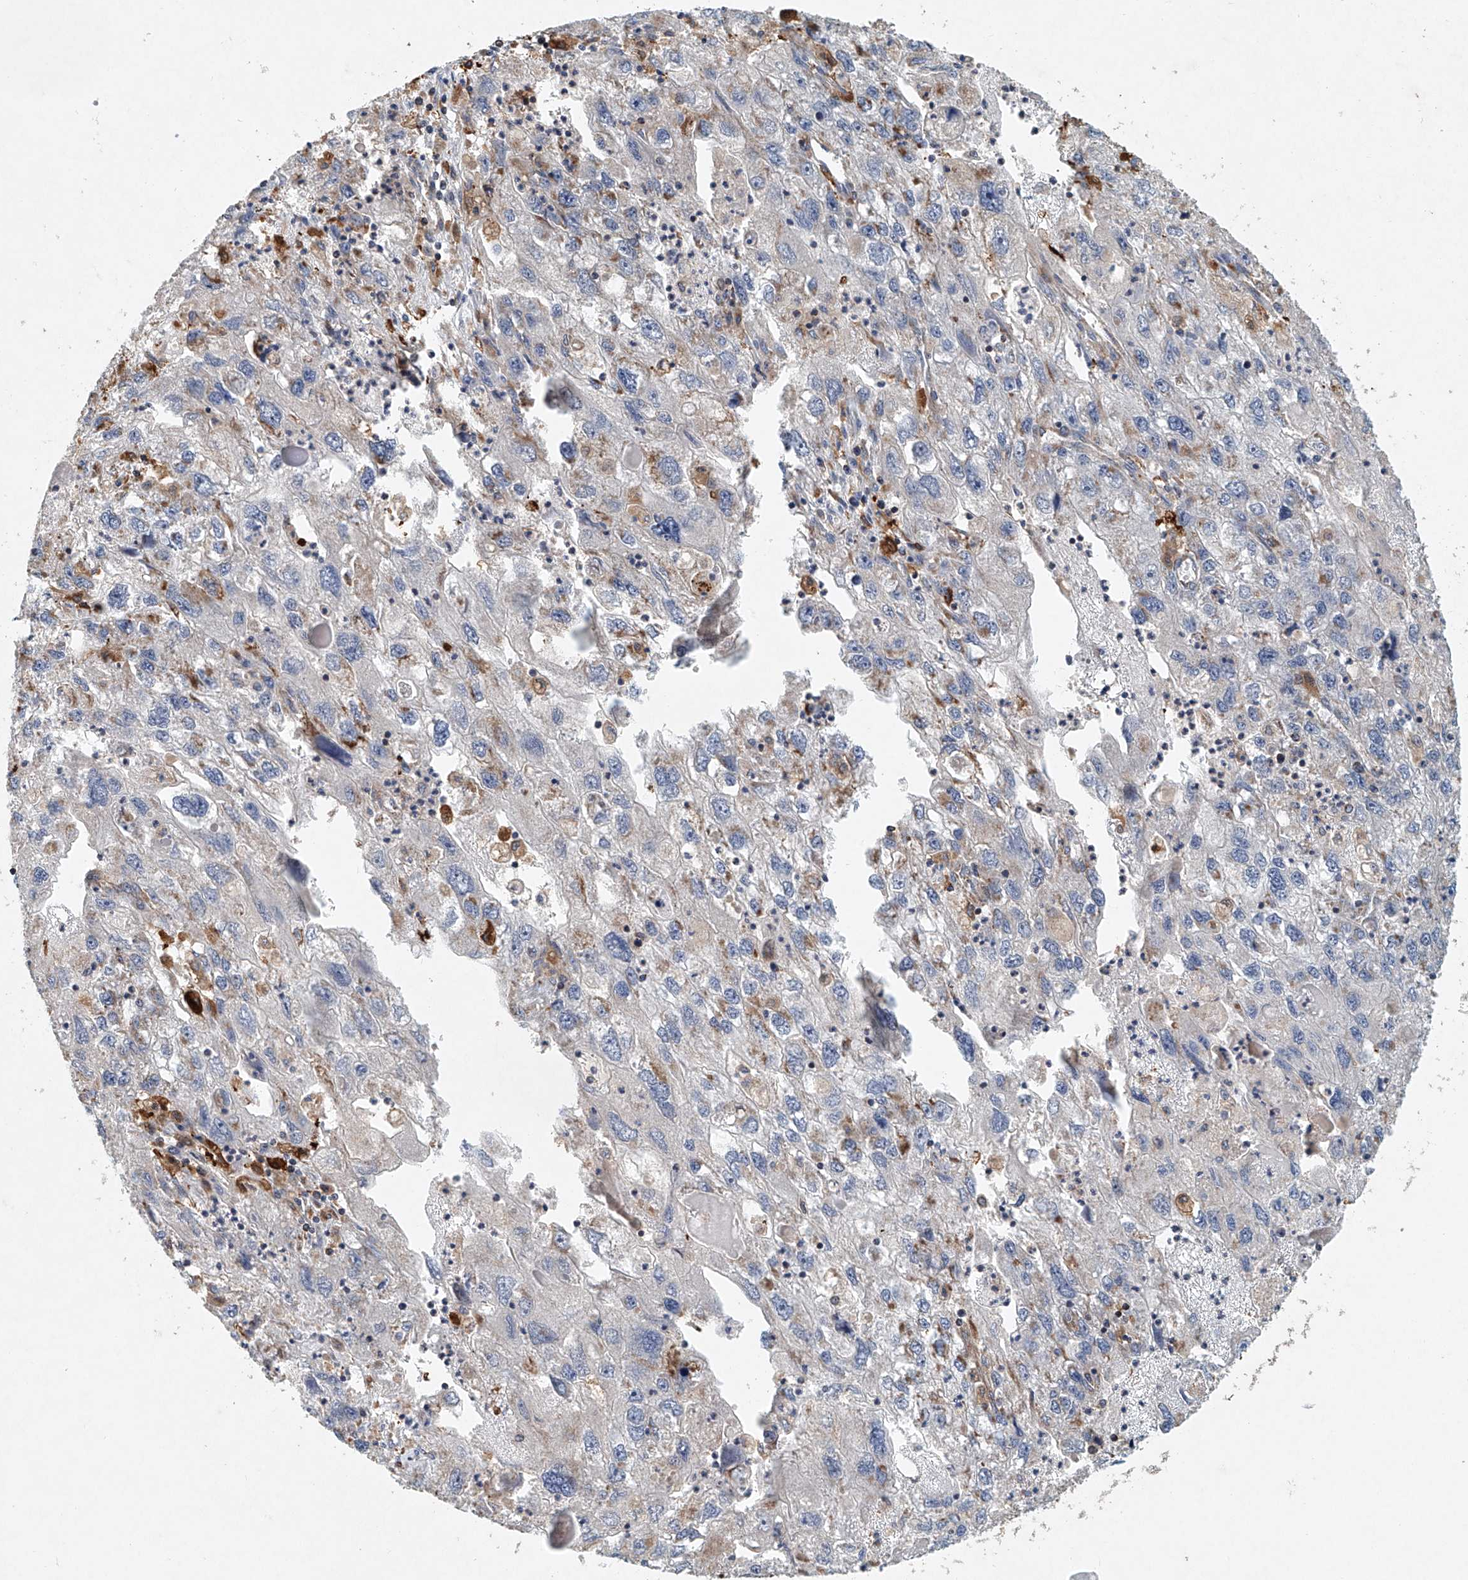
{"staining": {"intensity": "negative", "quantity": "none", "location": "none"}, "tissue": "endometrial cancer", "cell_type": "Tumor cells", "image_type": "cancer", "snomed": [{"axis": "morphology", "description": "Adenocarcinoma, NOS"}, {"axis": "topography", "description": "Endometrium"}], "caption": "This is an immunohistochemistry histopathology image of human endometrial adenocarcinoma. There is no expression in tumor cells.", "gene": "DCAF11", "patient": {"sex": "female", "age": 49}}